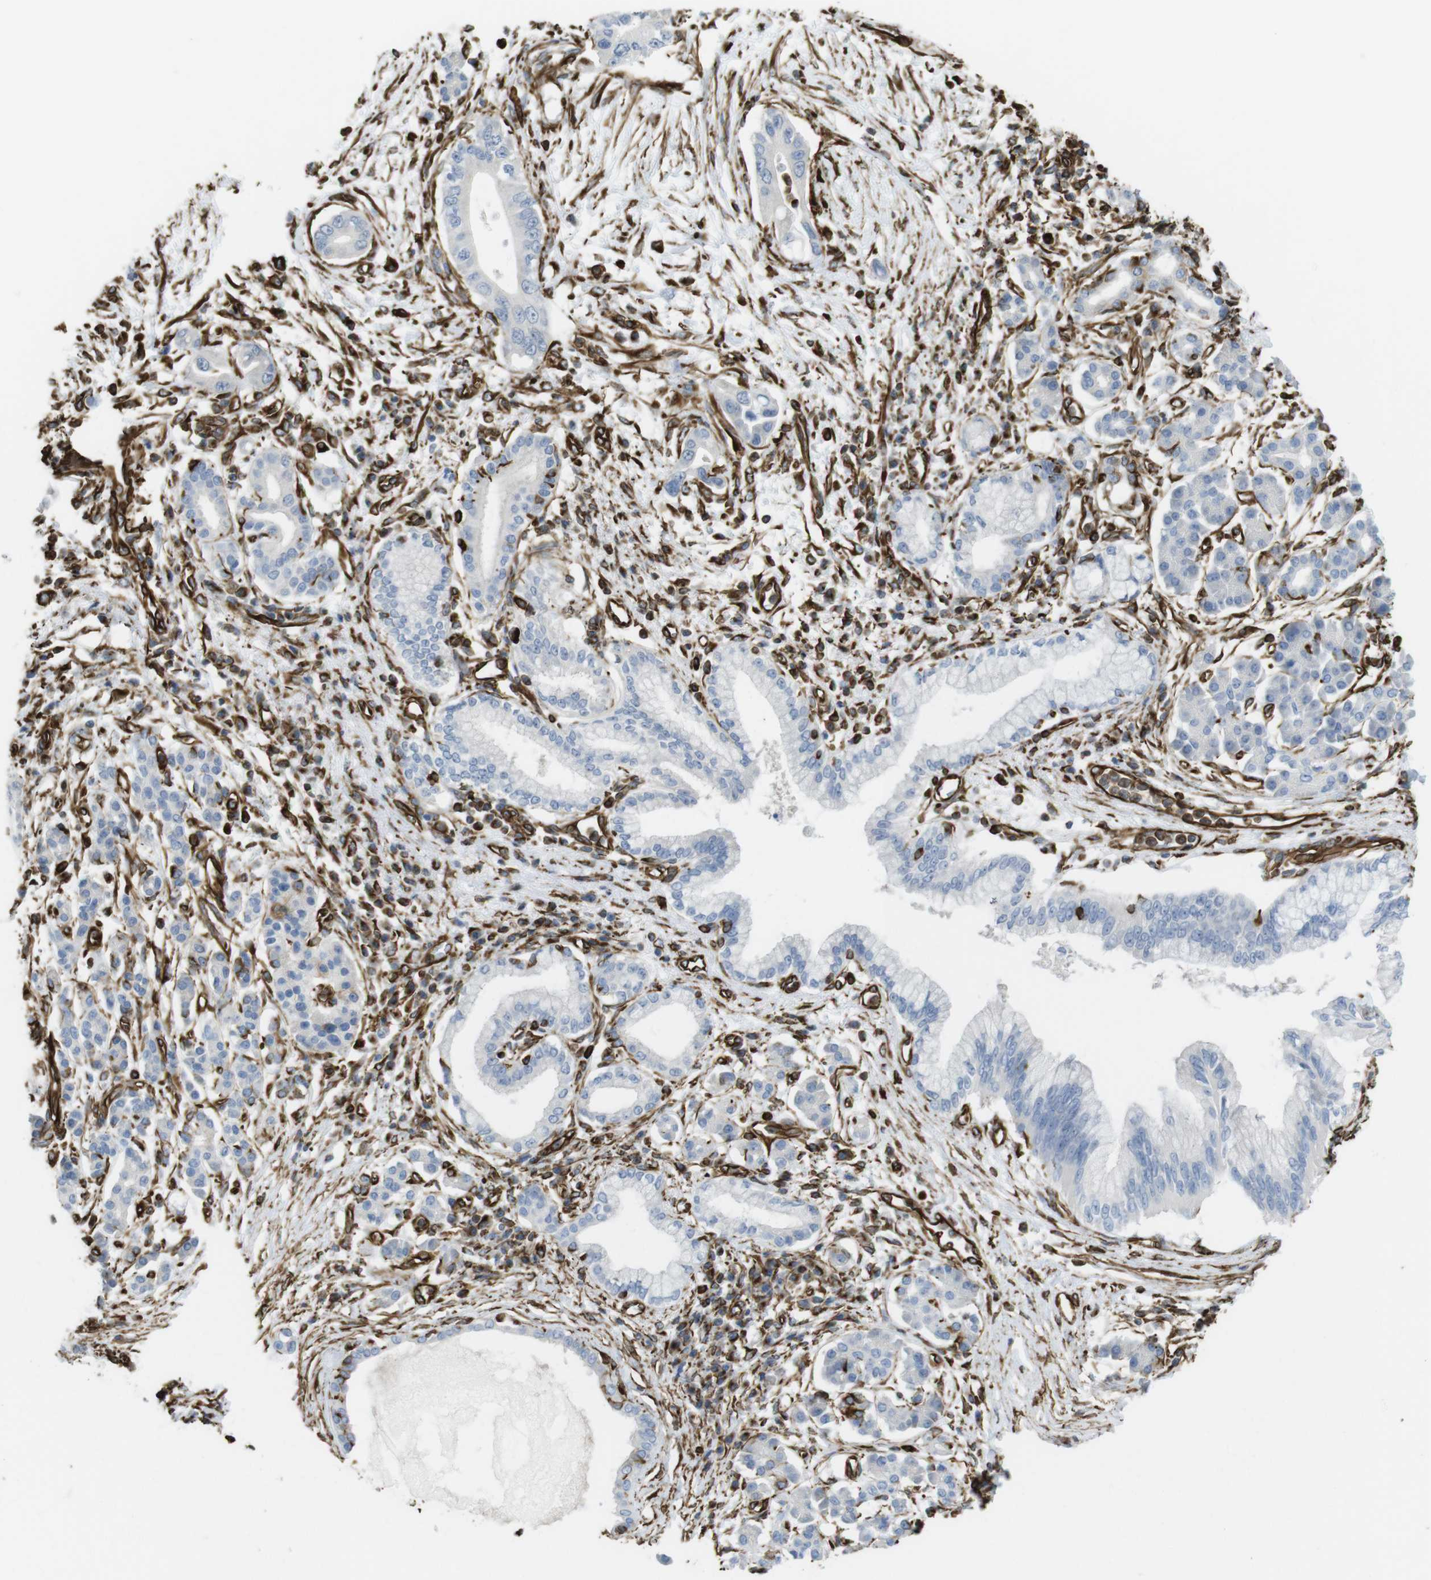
{"staining": {"intensity": "negative", "quantity": "none", "location": "none"}, "tissue": "pancreatic cancer", "cell_type": "Tumor cells", "image_type": "cancer", "snomed": [{"axis": "morphology", "description": "Adenocarcinoma, NOS"}, {"axis": "topography", "description": "Pancreas"}], "caption": "The image reveals no staining of tumor cells in pancreatic cancer (adenocarcinoma).", "gene": "RALGPS1", "patient": {"sex": "male", "age": 77}}